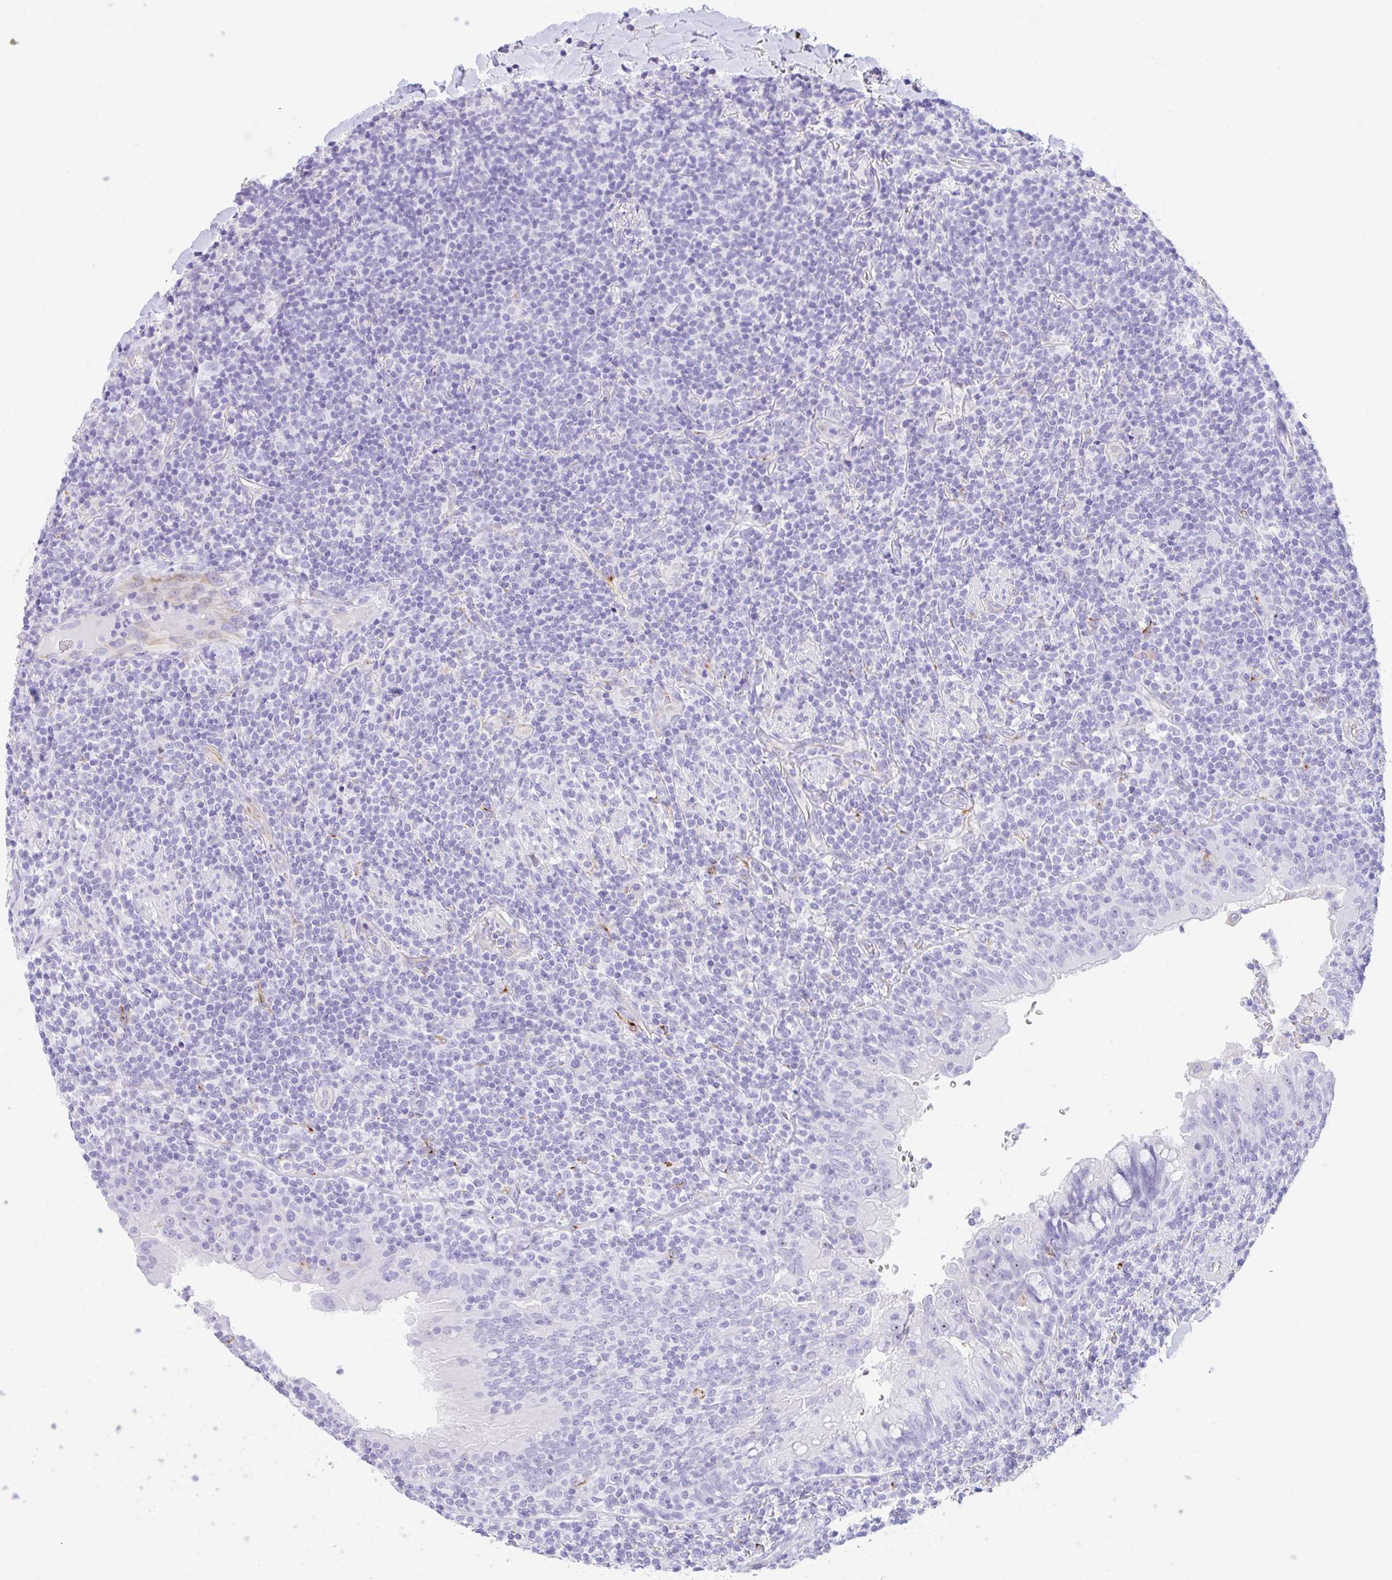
{"staining": {"intensity": "negative", "quantity": "none", "location": "none"}, "tissue": "lymphoma", "cell_type": "Tumor cells", "image_type": "cancer", "snomed": [{"axis": "morphology", "description": "Malignant lymphoma, non-Hodgkin's type, Low grade"}, {"axis": "topography", "description": "Lung"}], "caption": "Immunohistochemical staining of human lymphoma exhibits no significant staining in tumor cells.", "gene": "NDUFAF8", "patient": {"sex": "female", "age": 71}}